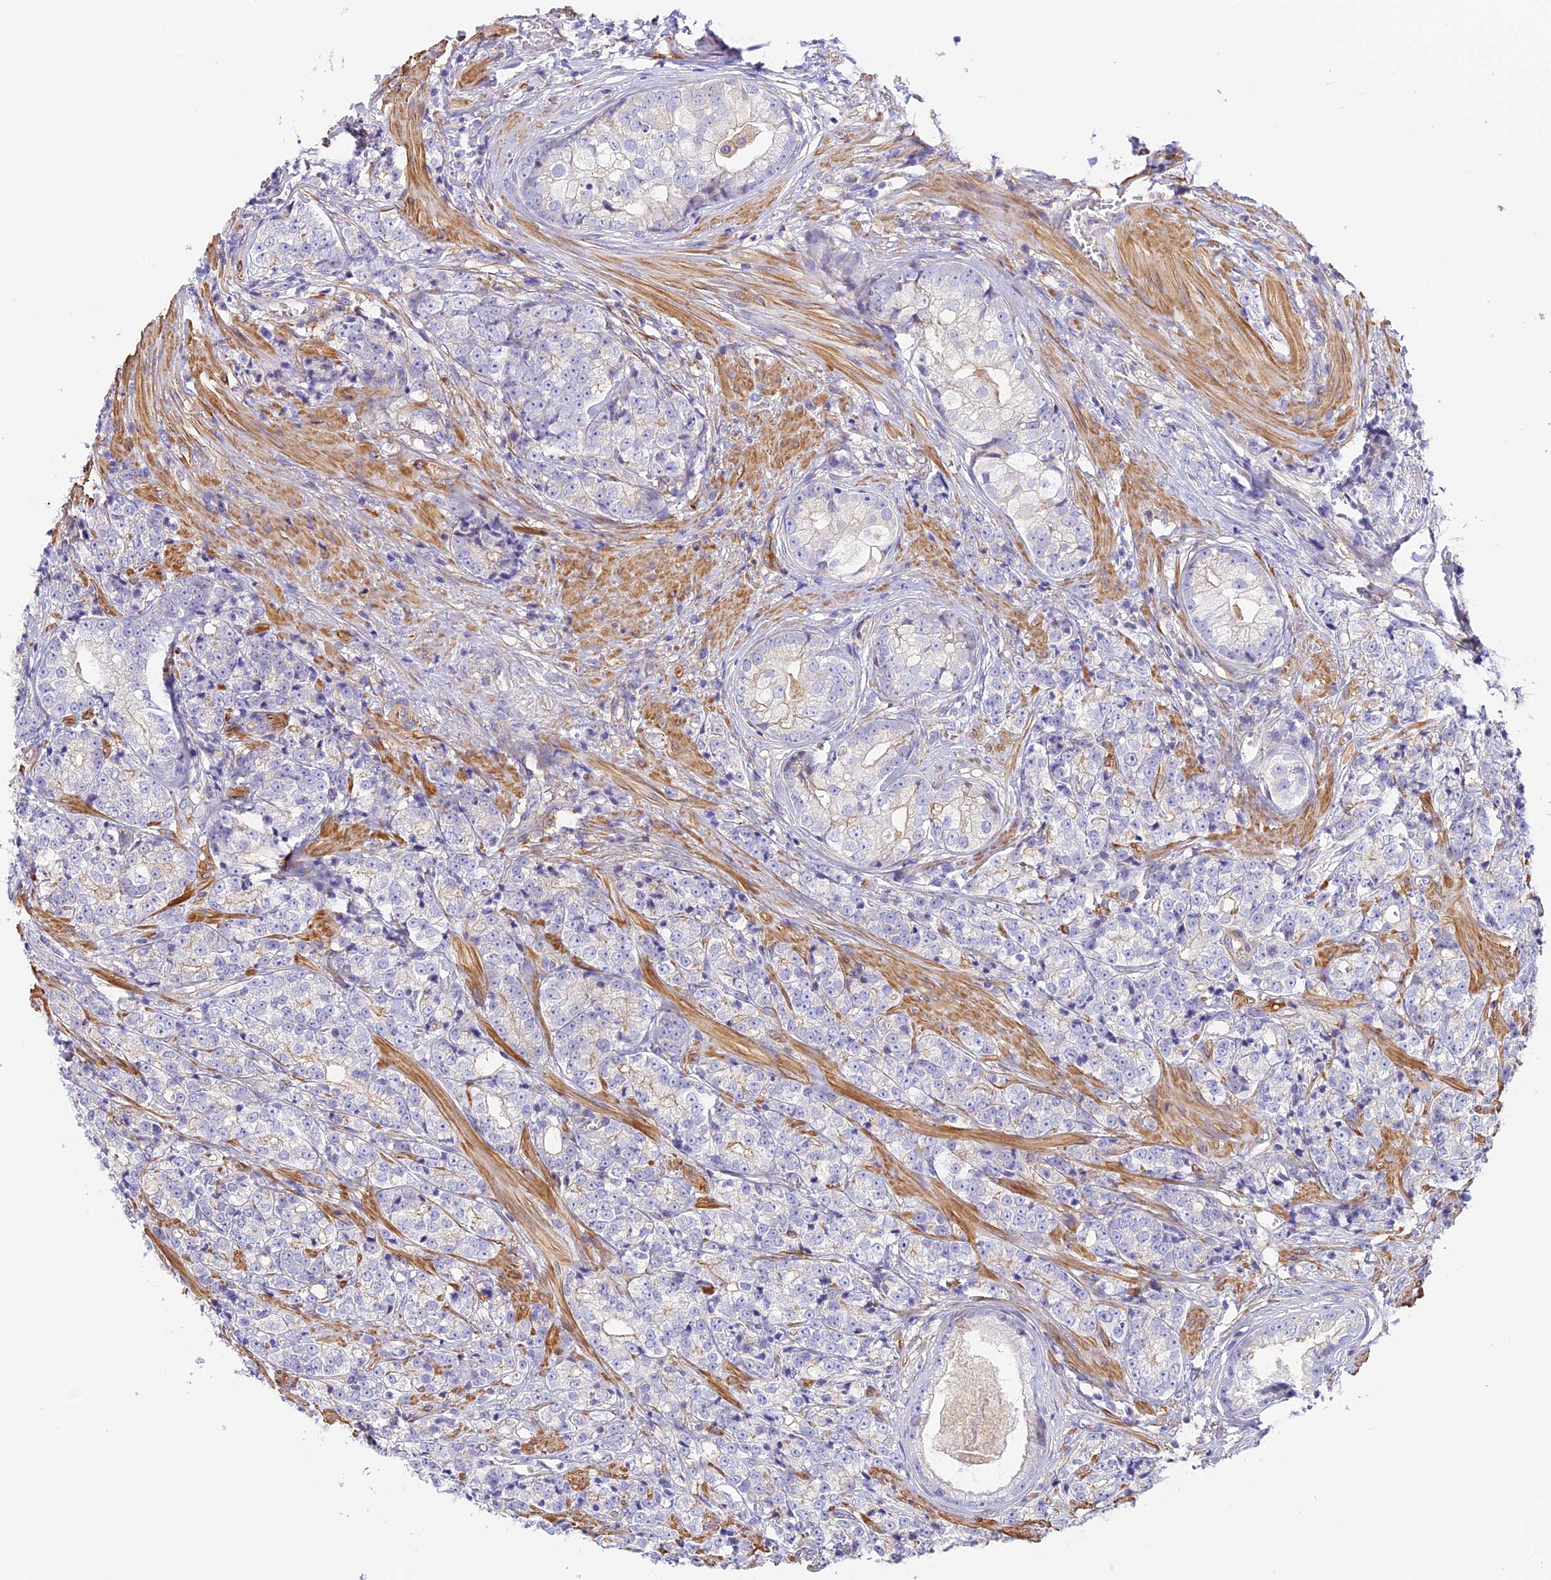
{"staining": {"intensity": "weak", "quantity": "<25%", "location": "cytoplasmic/membranous"}, "tissue": "prostate cancer", "cell_type": "Tumor cells", "image_type": "cancer", "snomed": [{"axis": "morphology", "description": "Adenocarcinoma, High grade"}, {"axis": "topography", "description": "Prostate"}], "caption": "High magnification brightfield microscopy of prostate cancer stained with DAB (brown) and counterstained with hematoxylin (blue): tumor cells show no significant positivity.", "gene": "HOMER3", "patient": {"sex": "male", "age": 69}}